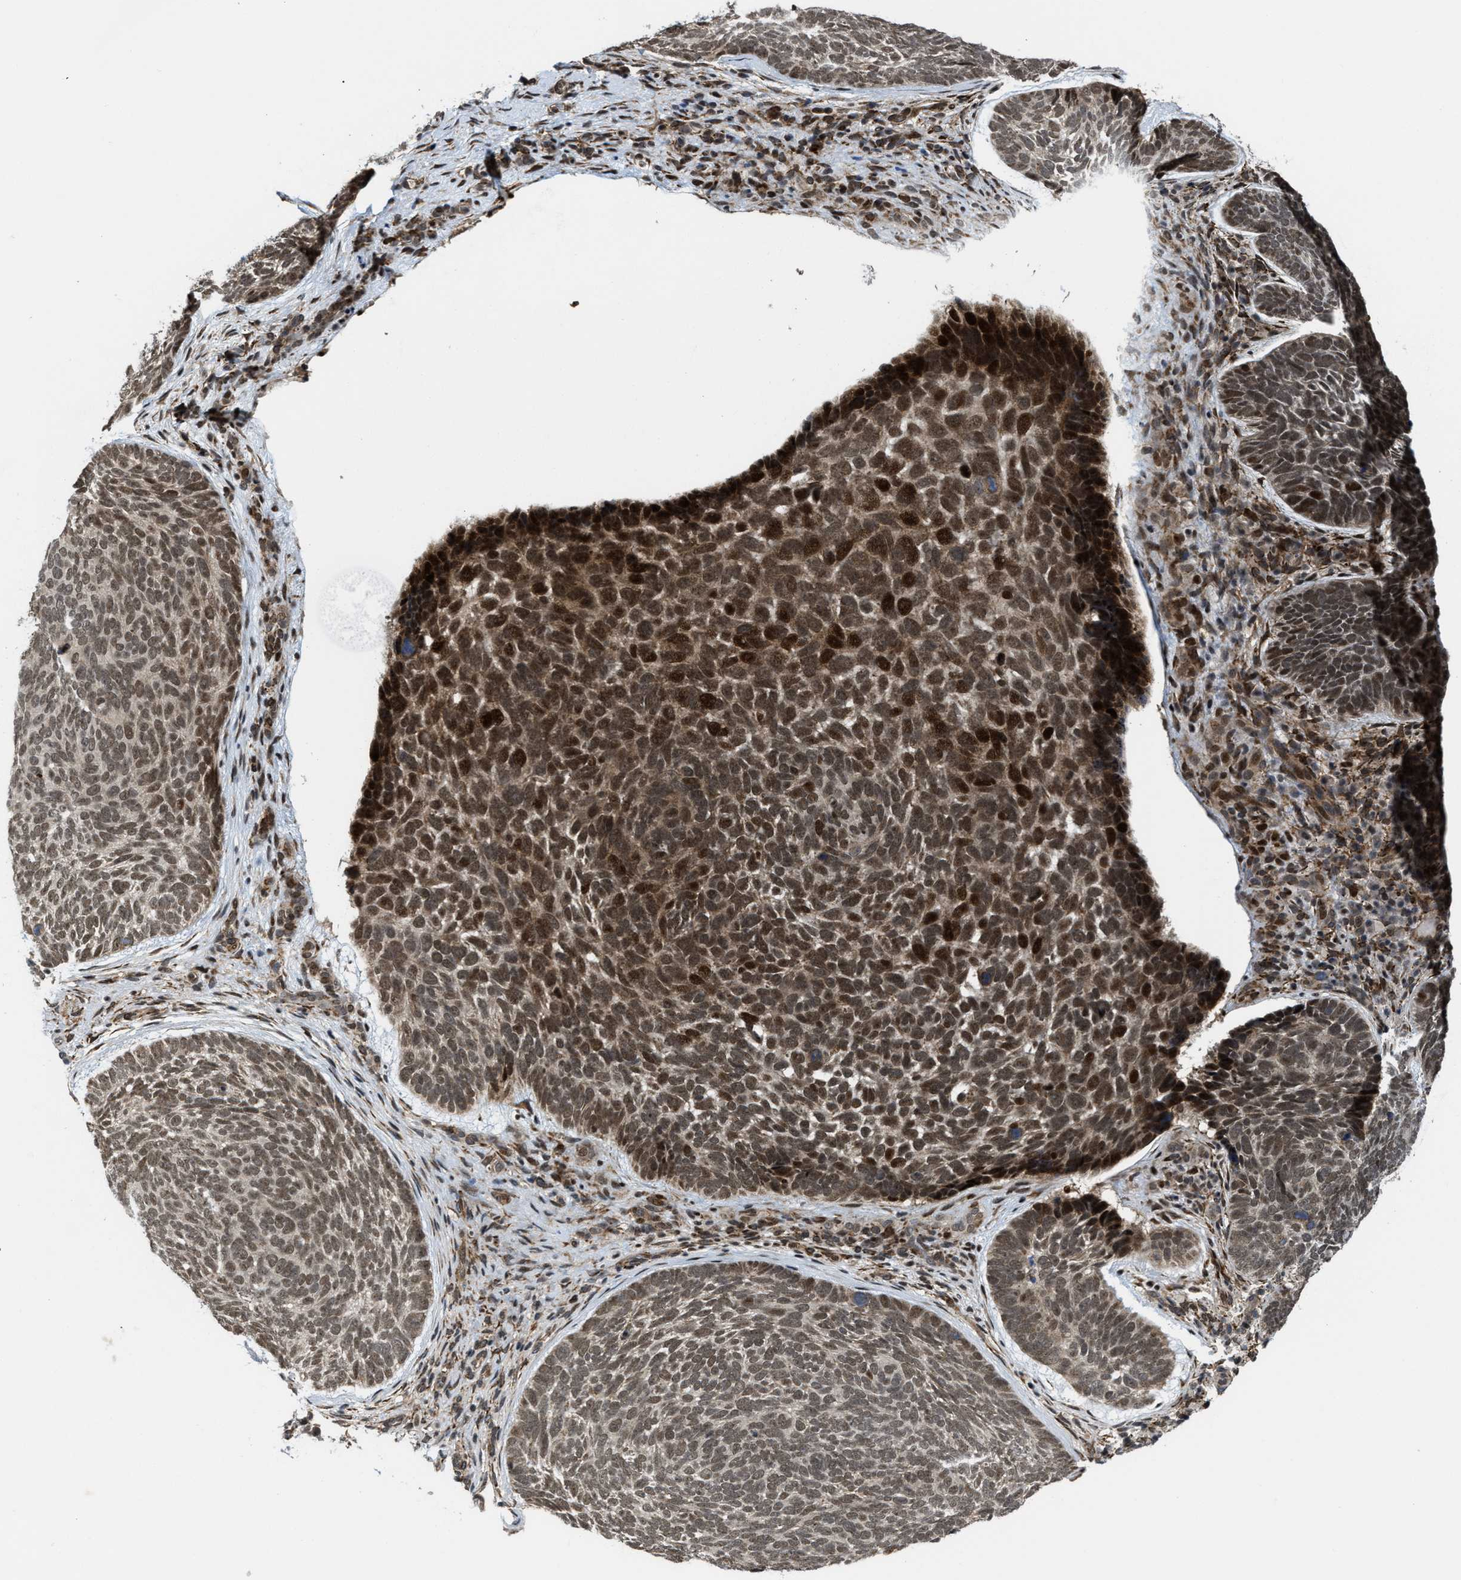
{"staining": {"intensity": "strong", "quantity": "25%-75%", "location": "cytoplasmic/membranous,nuclear"}, "tissue": "skin cancer", "cell_type": "Tumor cells", "image_type": "cancer", "snomed": [{"axis": "morphology", "description": "Basal cell carcinoma"}, {"axis": "topography", "description": "Skin"}, {"axis": "topography", "description": "Skin of head"}], "caption": "Immunohistochemistry (IHC) micrograph of skin basal cell carcinoma stained for a protein (brown), which reveals high levels of strong cytoplasmic/membranous and nuclear positivity in about 25%-75% of tumor cells.", "gene": "ZNF250", "patient": {"sex": "female", "age": 85}}